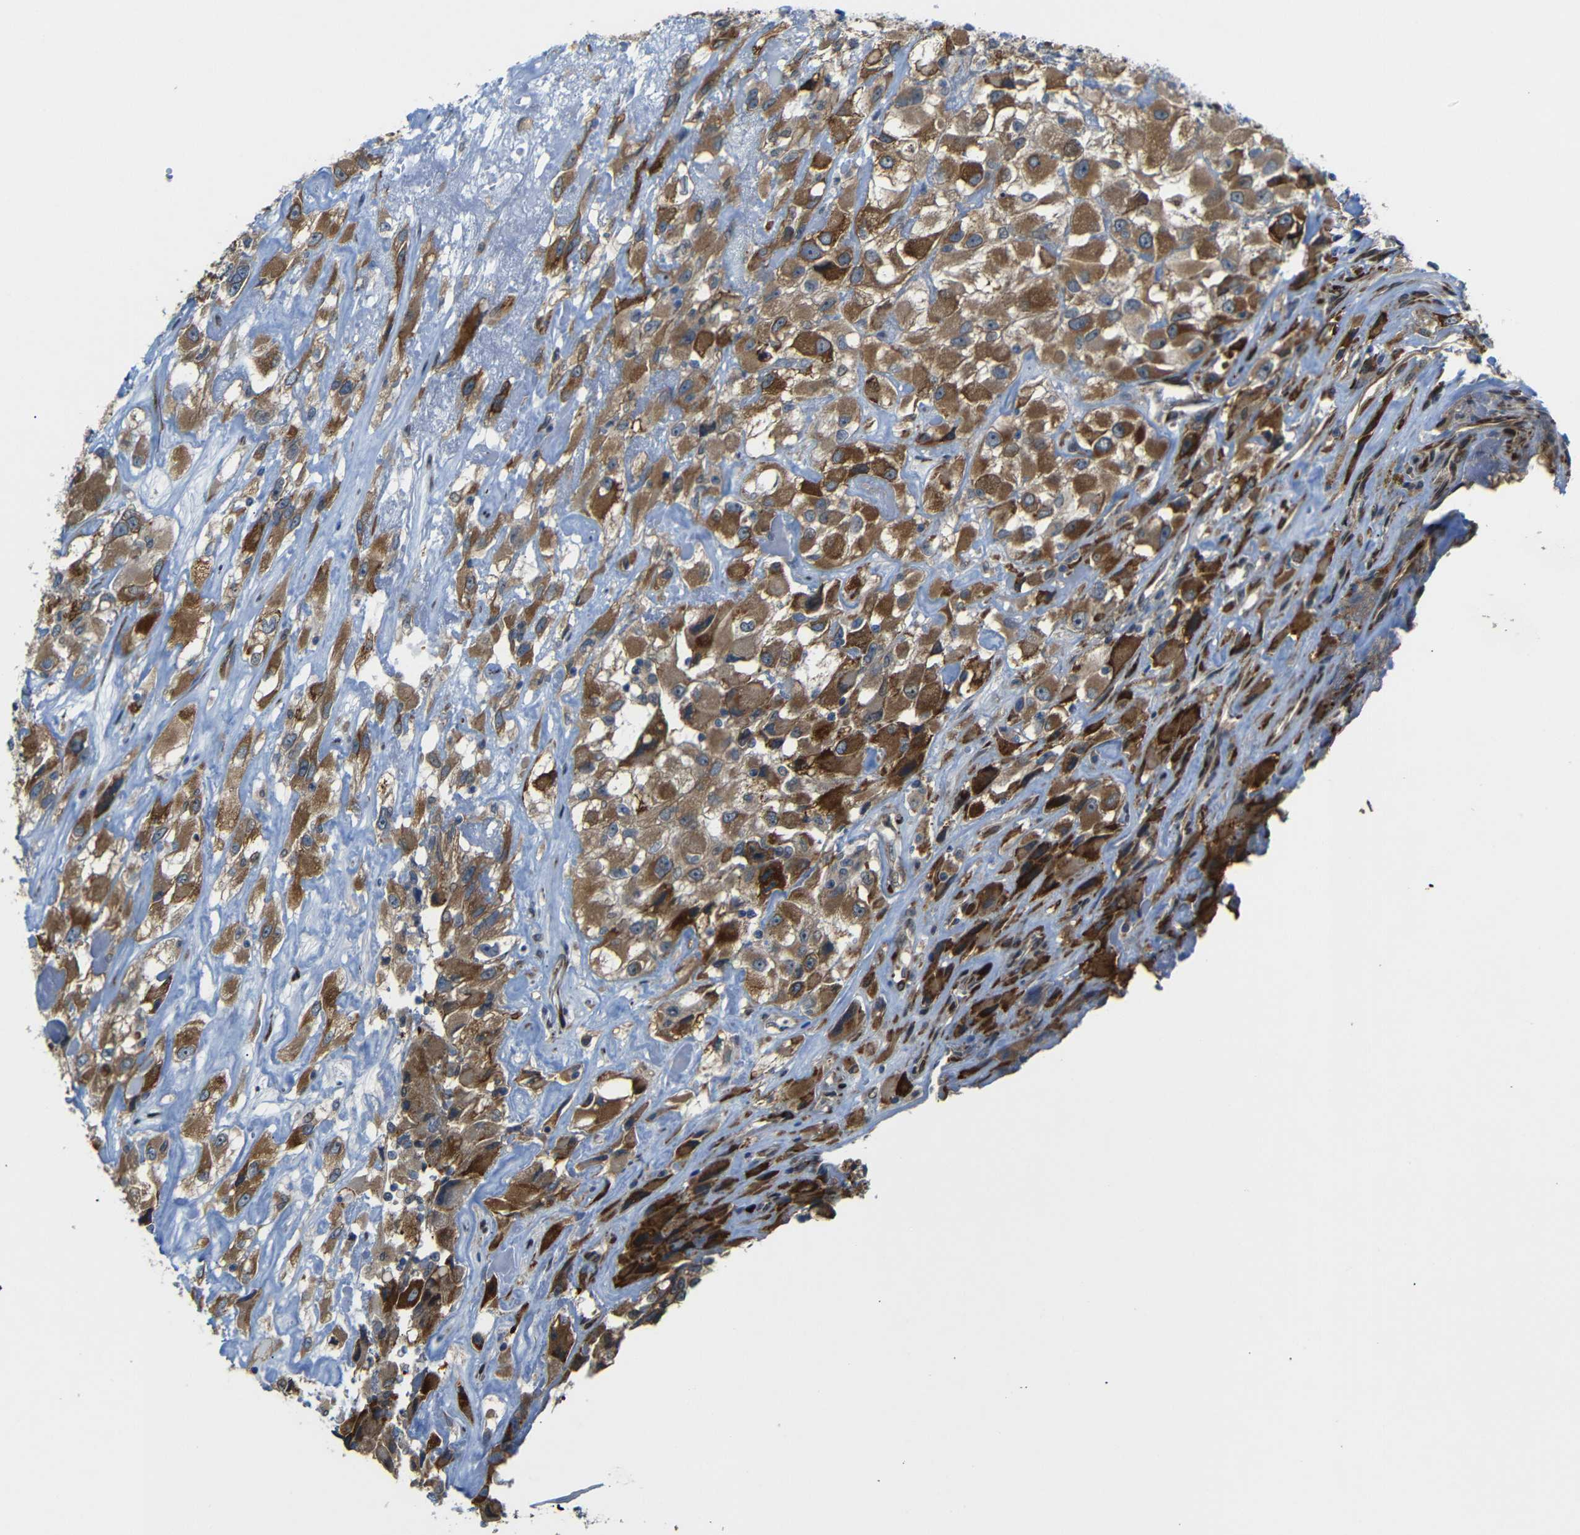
{"staining": {"intensity": "strong", "quantity": ">75%", "location": "cytoplasmic/membranous"}, "tissue": "renal cancer", "cell_type": "Tumor cells", "image_type": "cancer", "snomed": [{"axis": "morphology", "description": "Adenocarcinoma, NOS"}, {"axis": "topography", "description": "Kidney"}], "caption": "Protein staining of renal adenocarcinoma tissue reveals strong cytoplasmic/membranous positivity in about >75% of tumor cells.", "gene": "P3H2", "patient": {"sex": "female", "age": 52}}